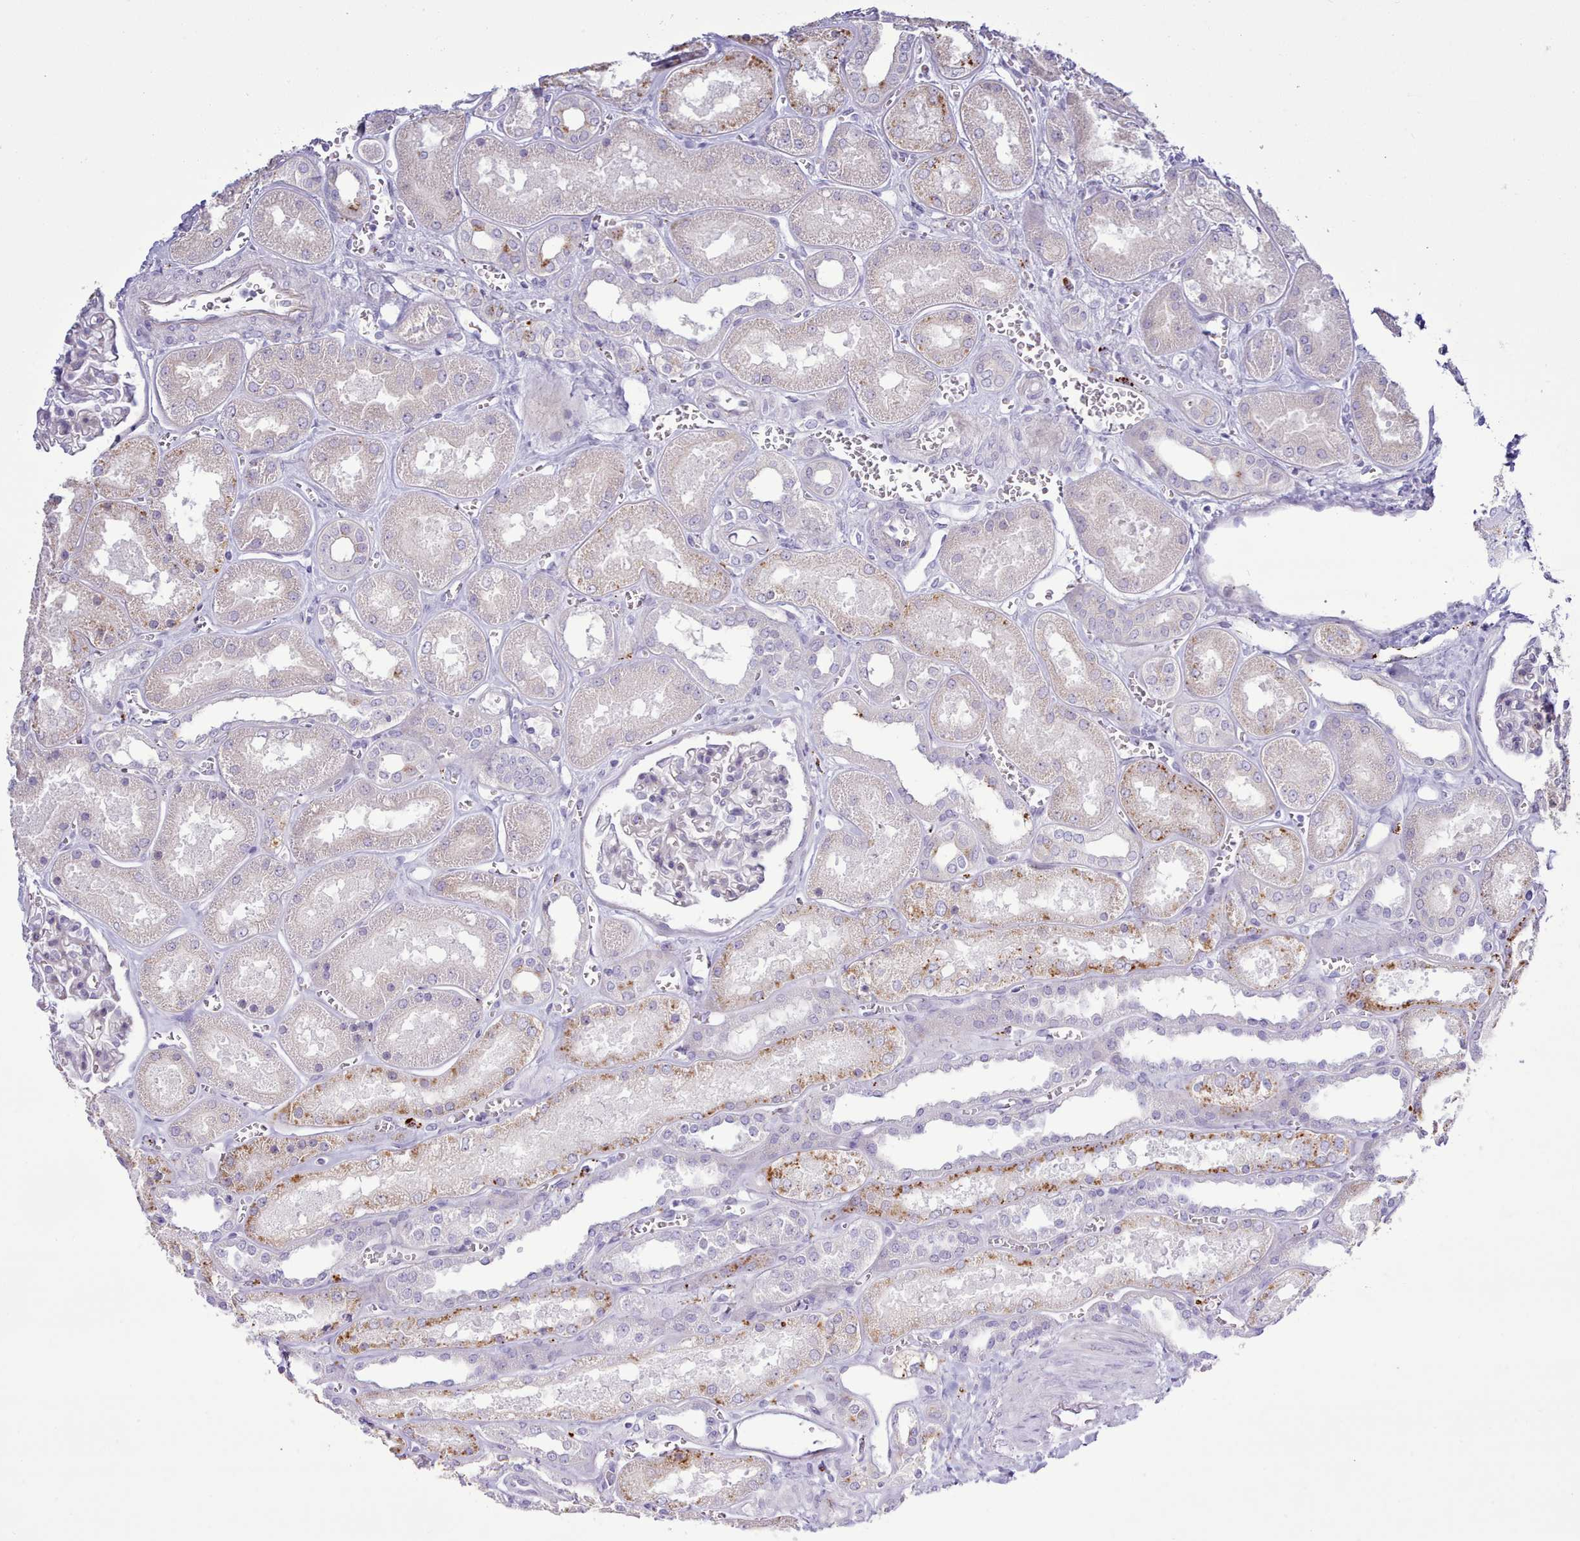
{"staining": {"intensity": "negative", "quantity": "none", "location": "none"}, "tissue": "kidney", "cell_type": "Cells in glomeruli", "image_type": "normal", "snomed": [{"axis": "morphology", "description": "Normal tissue, NOS"}, {"axis": "morphology", "description": "Adenocarcinoma, NOS"}, {"axis": "topography", "description": "Kidney"}], "caption": "This is an immunohistochemistry (IHC) image of unremarkable kidney. There is no staining in cells in glomeruli.", "gene": "SRD5A1", "patient": {"sex": "female", "age": 68}}